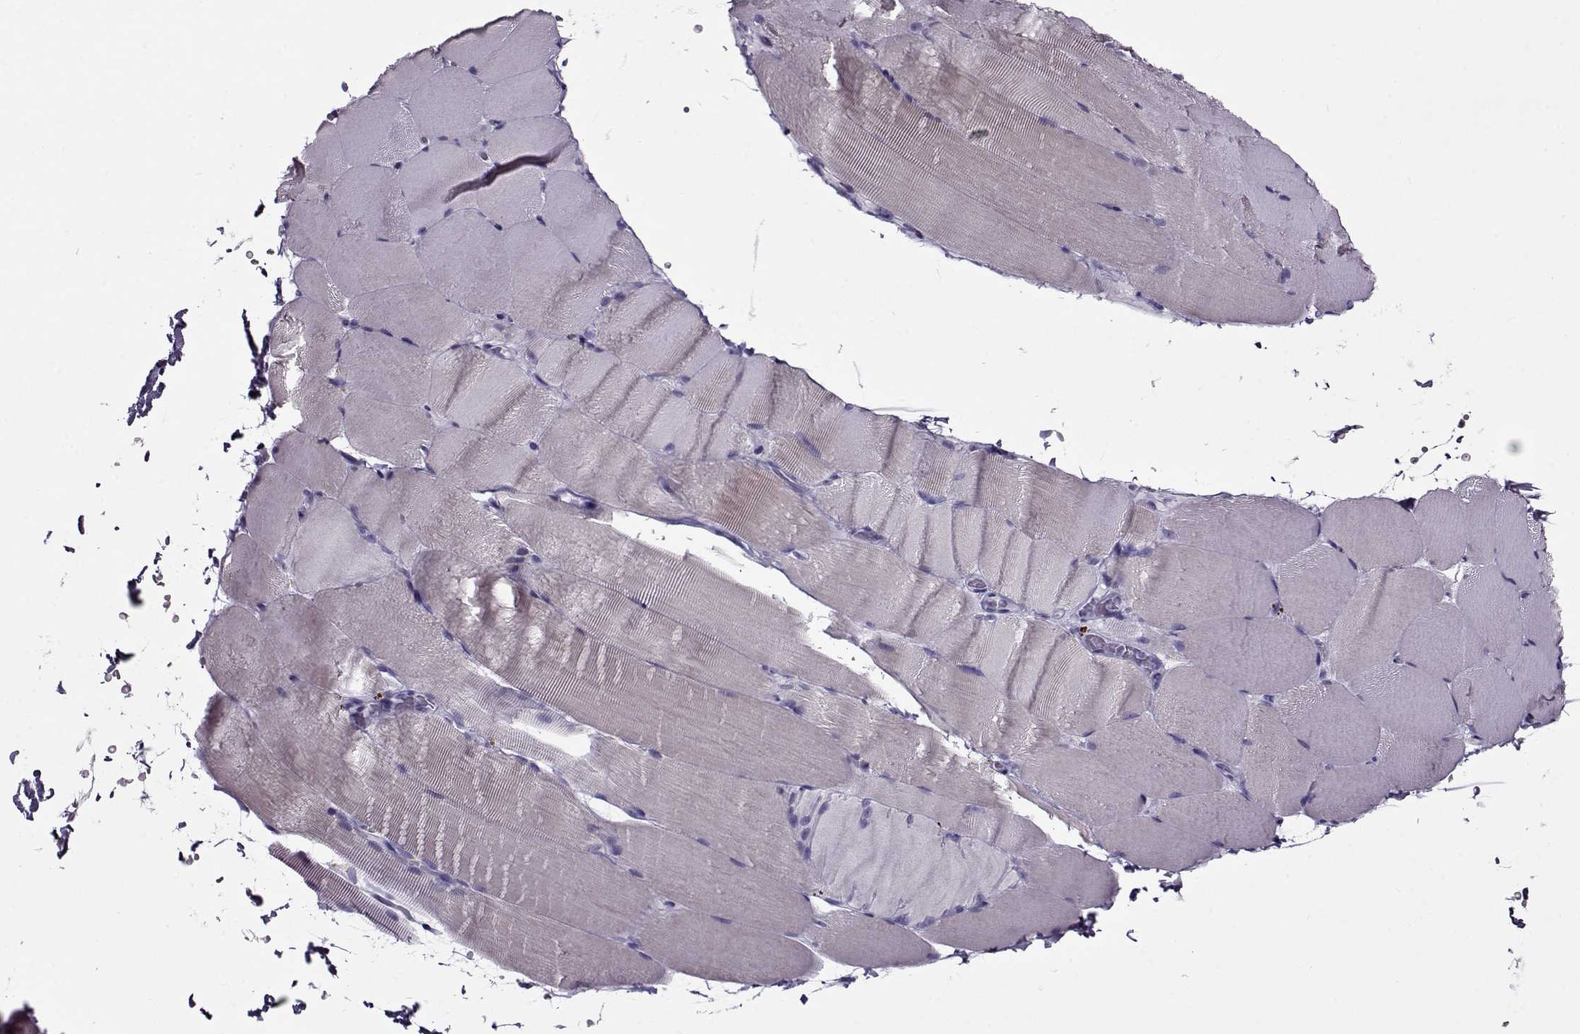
{"staining": {"intensity": "negative", "quantity": "none", "location": "none"}, "tissue": "skeletal muscle", "cell_type": "Myocytes", "image_type": "normal", "snomed": [{"axis": "morphology", "description": "Normal tissue, NOS"}, {"axis": "topography", "description": "Skeletal muscle"}], "caption": "Protein analysis of normal skeletal muscle exhibits no significant expression in myocytes. (Stains: DAB (3,3'-diaminobenzidine) immunohistochemistry (IHC) with hematoxylin counter stain, Microscopy: brightfield microscopy at high magnification).", "gene": "GAGE10", "patient": {"sex": "female", "age": 37}}